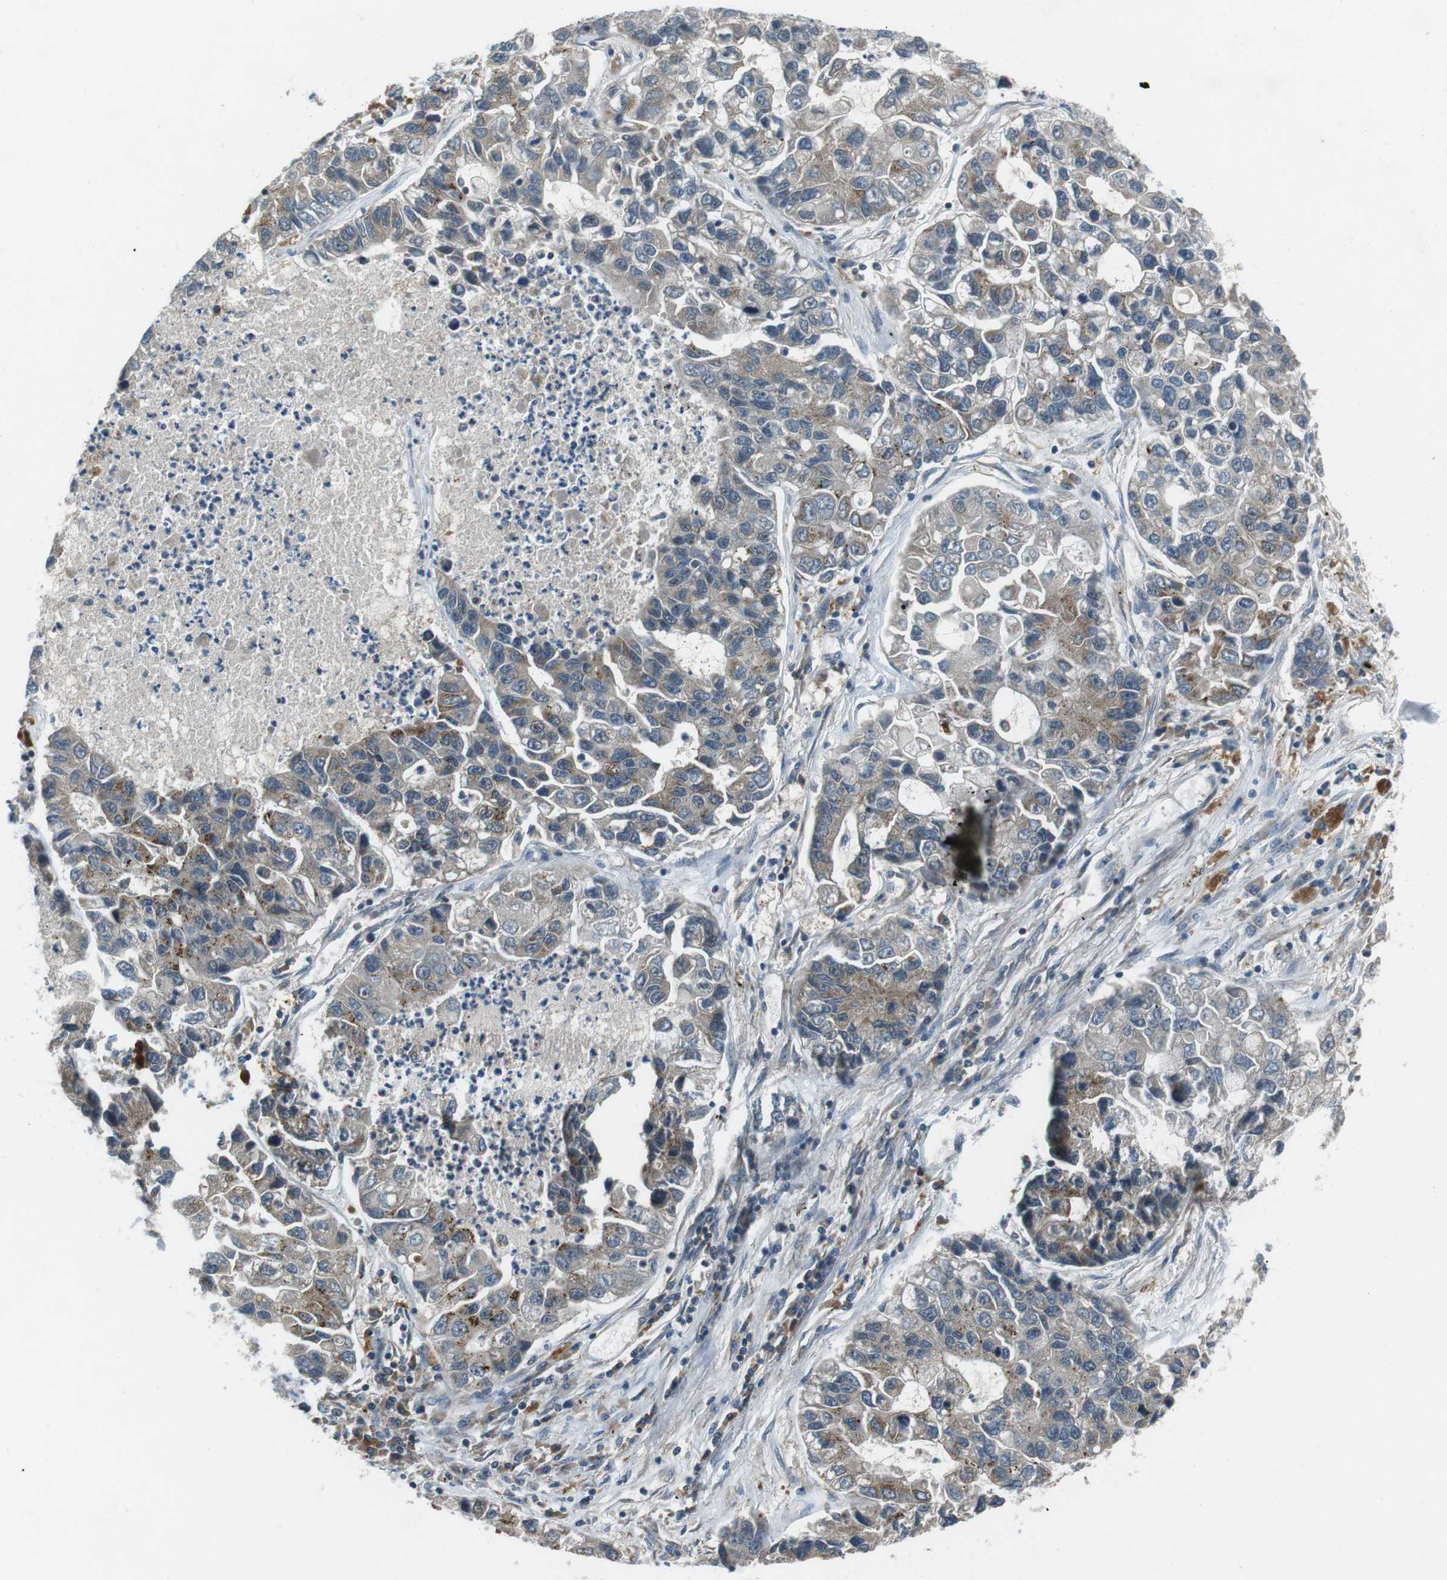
{"staining": {"intensity": "weak", "quantity": "<25%", "location": "cytoplasmic/membranous"}, "tissue": "lung cancer", "cell_type": "Tumor cells", "image_type": "cancer", "snomed": [{"axis": "morphology", "description": "Adenocarcinoma, NOS"}, {"axis": "topography", "description": "Lung"}], "caption": "Tumor cells show no significant staining in adenocarcinoma (lung).", "gene": "FAM3B", "patient": {"sex": "female", "age": 51}}